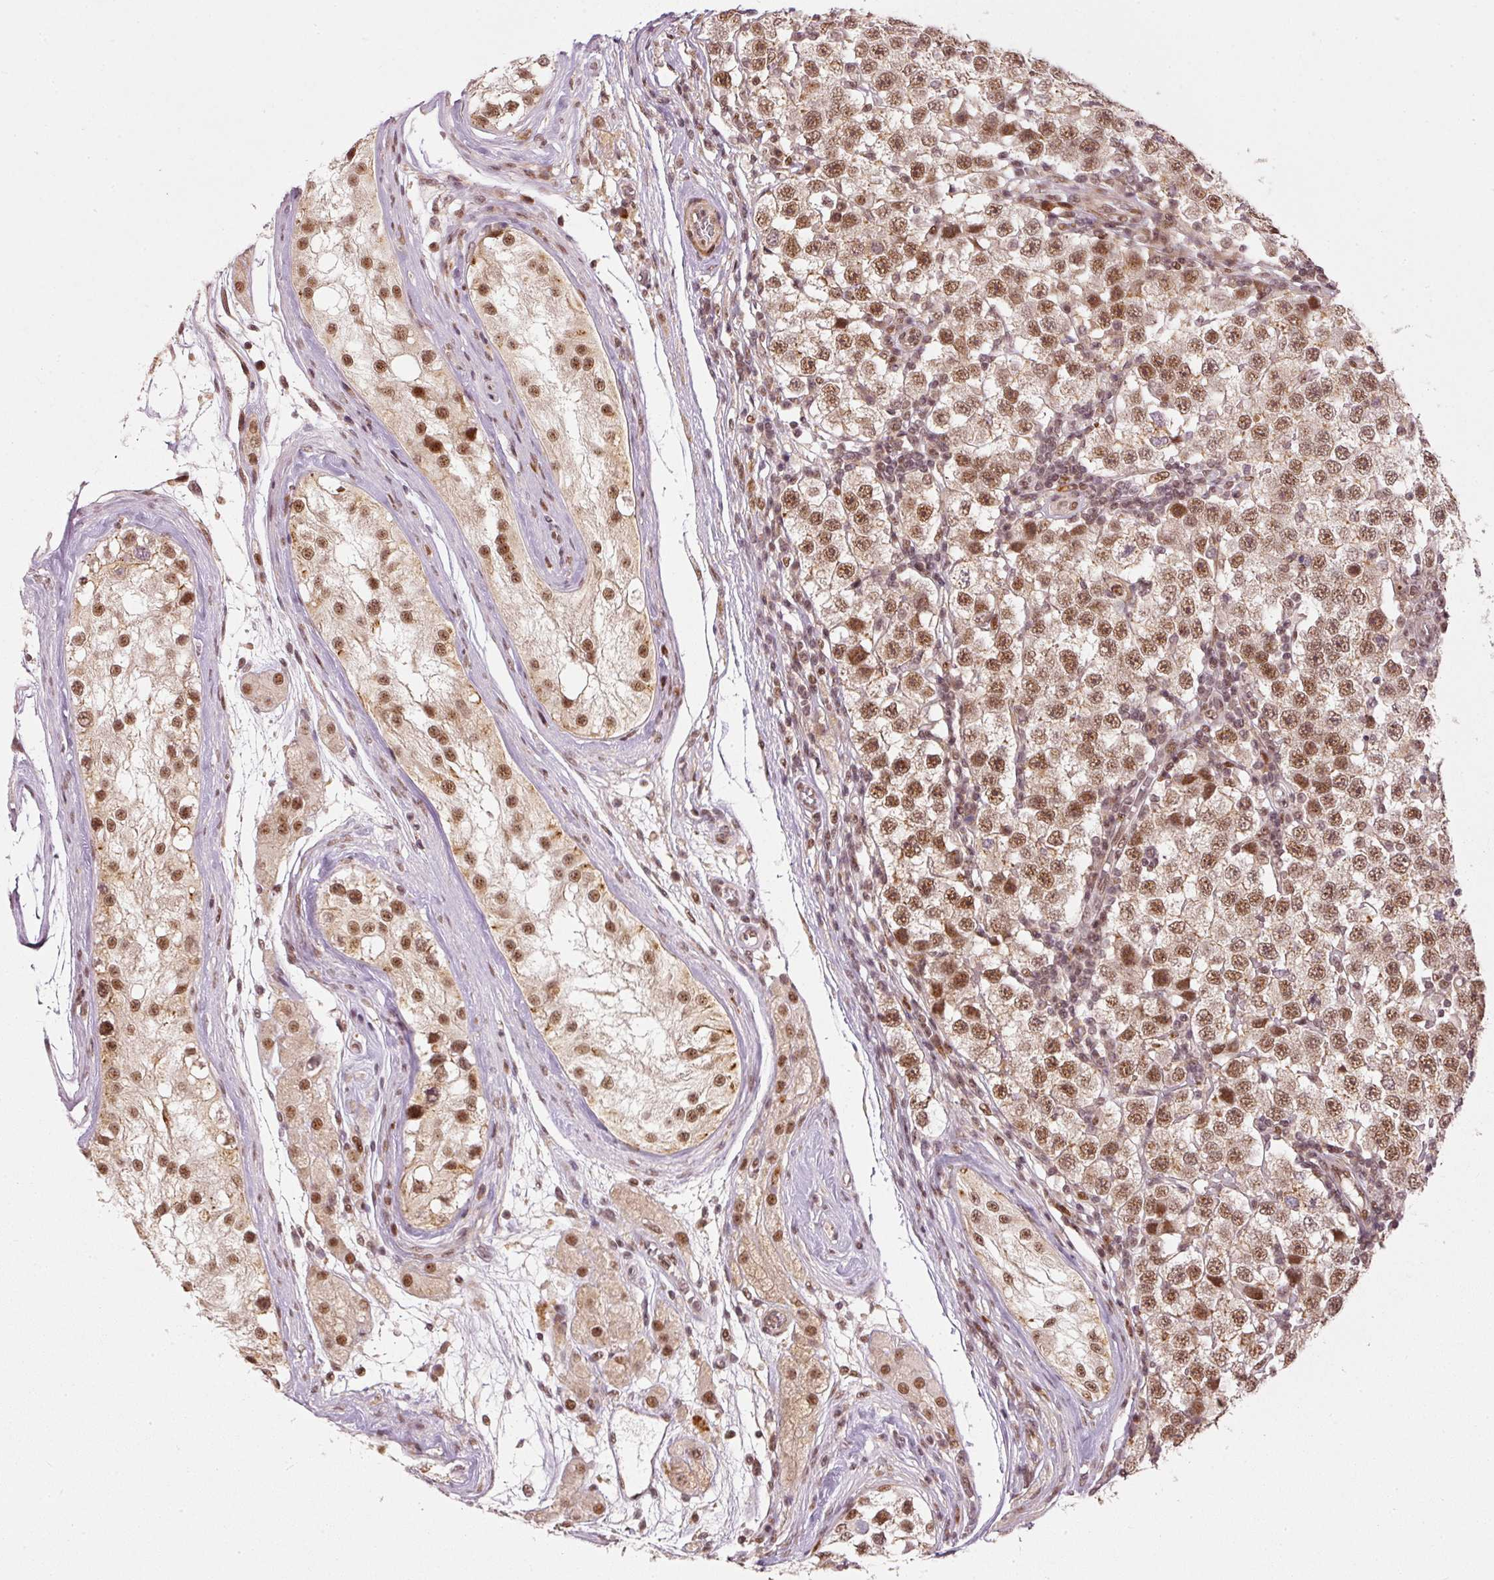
{"staining": {"intensity": "moderate", "quantity": ">75%", "location": "nuclear"}, "tissue": "testis cancer", "cell_type": "Tumor cells", "image_type": "cancer", "snomed": [{"axis": "morphology", "description": "Seminoma, NOS"}, {"axis": "topography", "description": "Testis"}], "caption": "This is an image of immunohistochemistry (IHC) staining of testis cancer, which shows moderate expression in the nuclear of tumor cells.", "gene": "THOC6", "patient": {"sex": "male", "age": 34}}